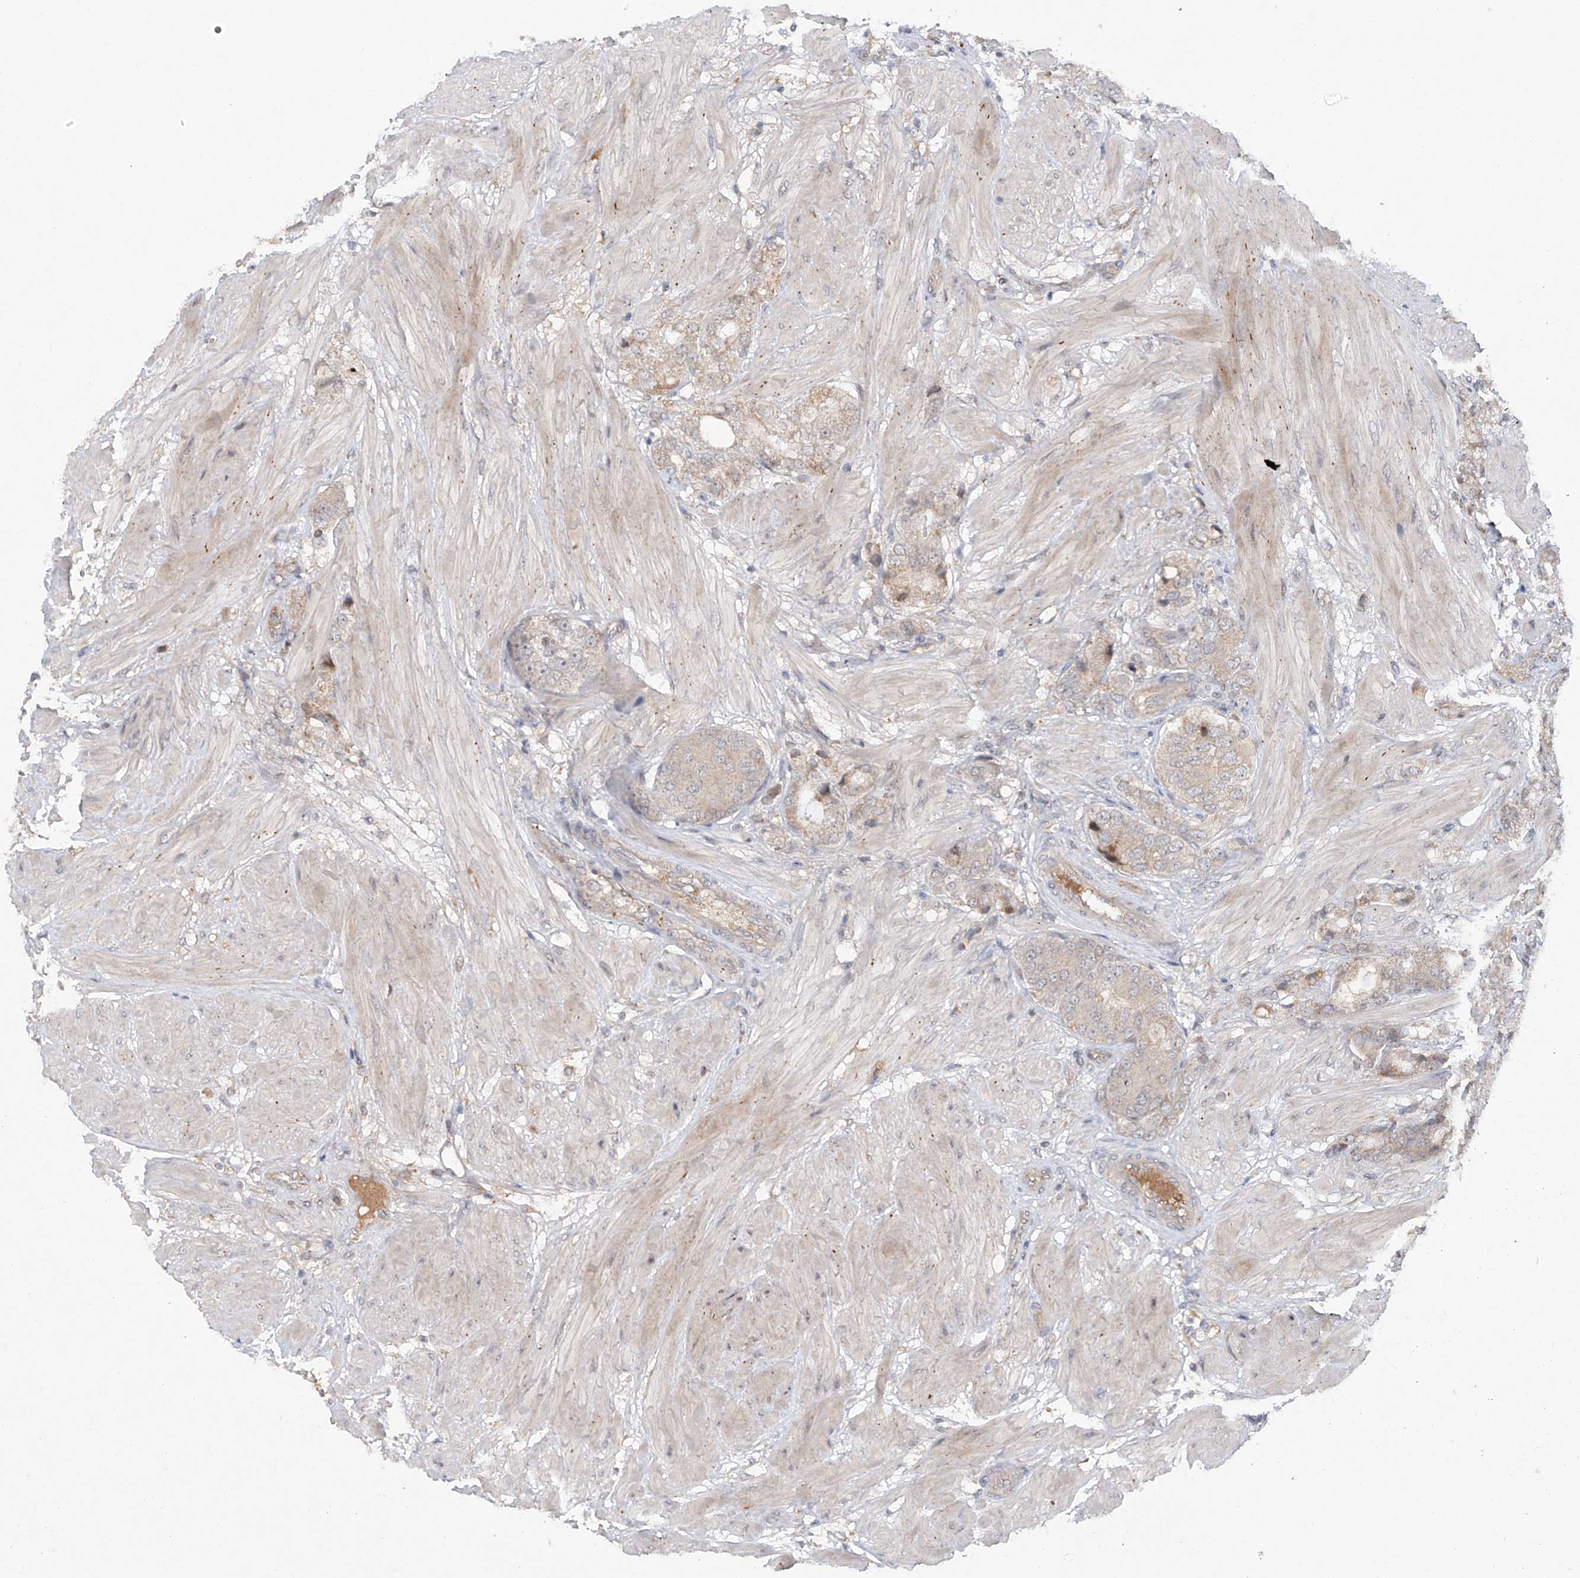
{"staining": {"intensity": "negative", "quantity": "none", "location": "none"}, "tissue": "prostate cancer", "cell_type": "Tumor cells", "image_type": "cancer", "snomed": [{"axis": "morphology", "description": "Adenocarcinoma, High grade"}, {"axis": "topography", "description": "Prostate"}], "caption": "High magnification brightfield microscopy of prostate high-grade adenocarcinoma stained with DAB (3,3'-diaminobenzidine) (brown) and counterstained with hematoxylin (blue): tumor cells show no significant expression.", "gene": "FAM135A", "patient": {"sex": "male", "age": 50}}